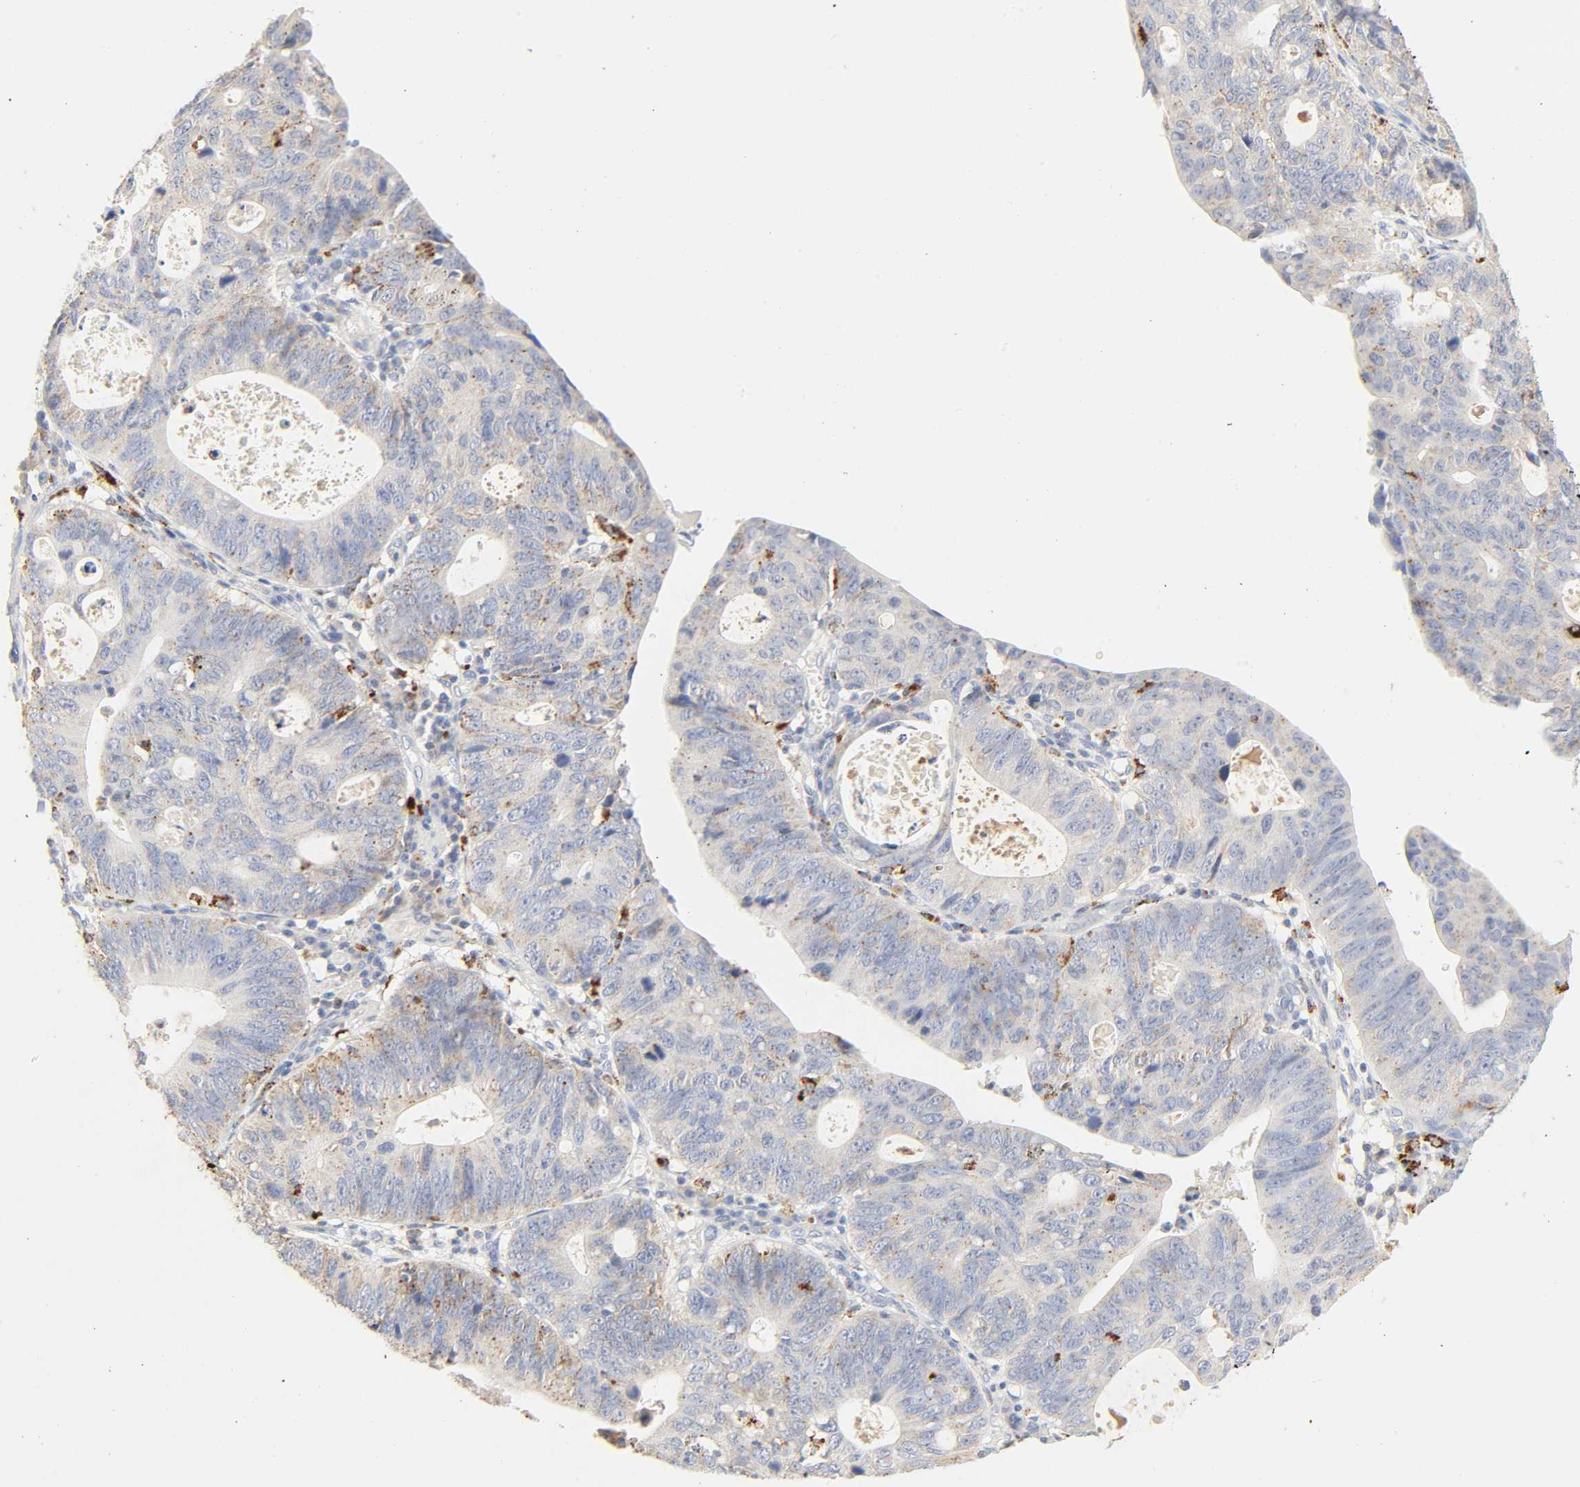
{"staining": {"intensity": "weak", "quantity": "<25%", "location": "cytoplasmic/membranous"}, "tissue": "stomach cancer", "cell_type": "Tumor cells", "image_type": "cancer", "snomed": [{"axis": "morphology", "description": "Adenocarcinoma, NOS"}, {"axis": "topography", "description": "Stomach"}], "caption": "There is no significant positivity in tumor cells of stomach adenocarcinoma.", "gene": "CAMK2A", "patient": {"sex": "male", "age": 59}}